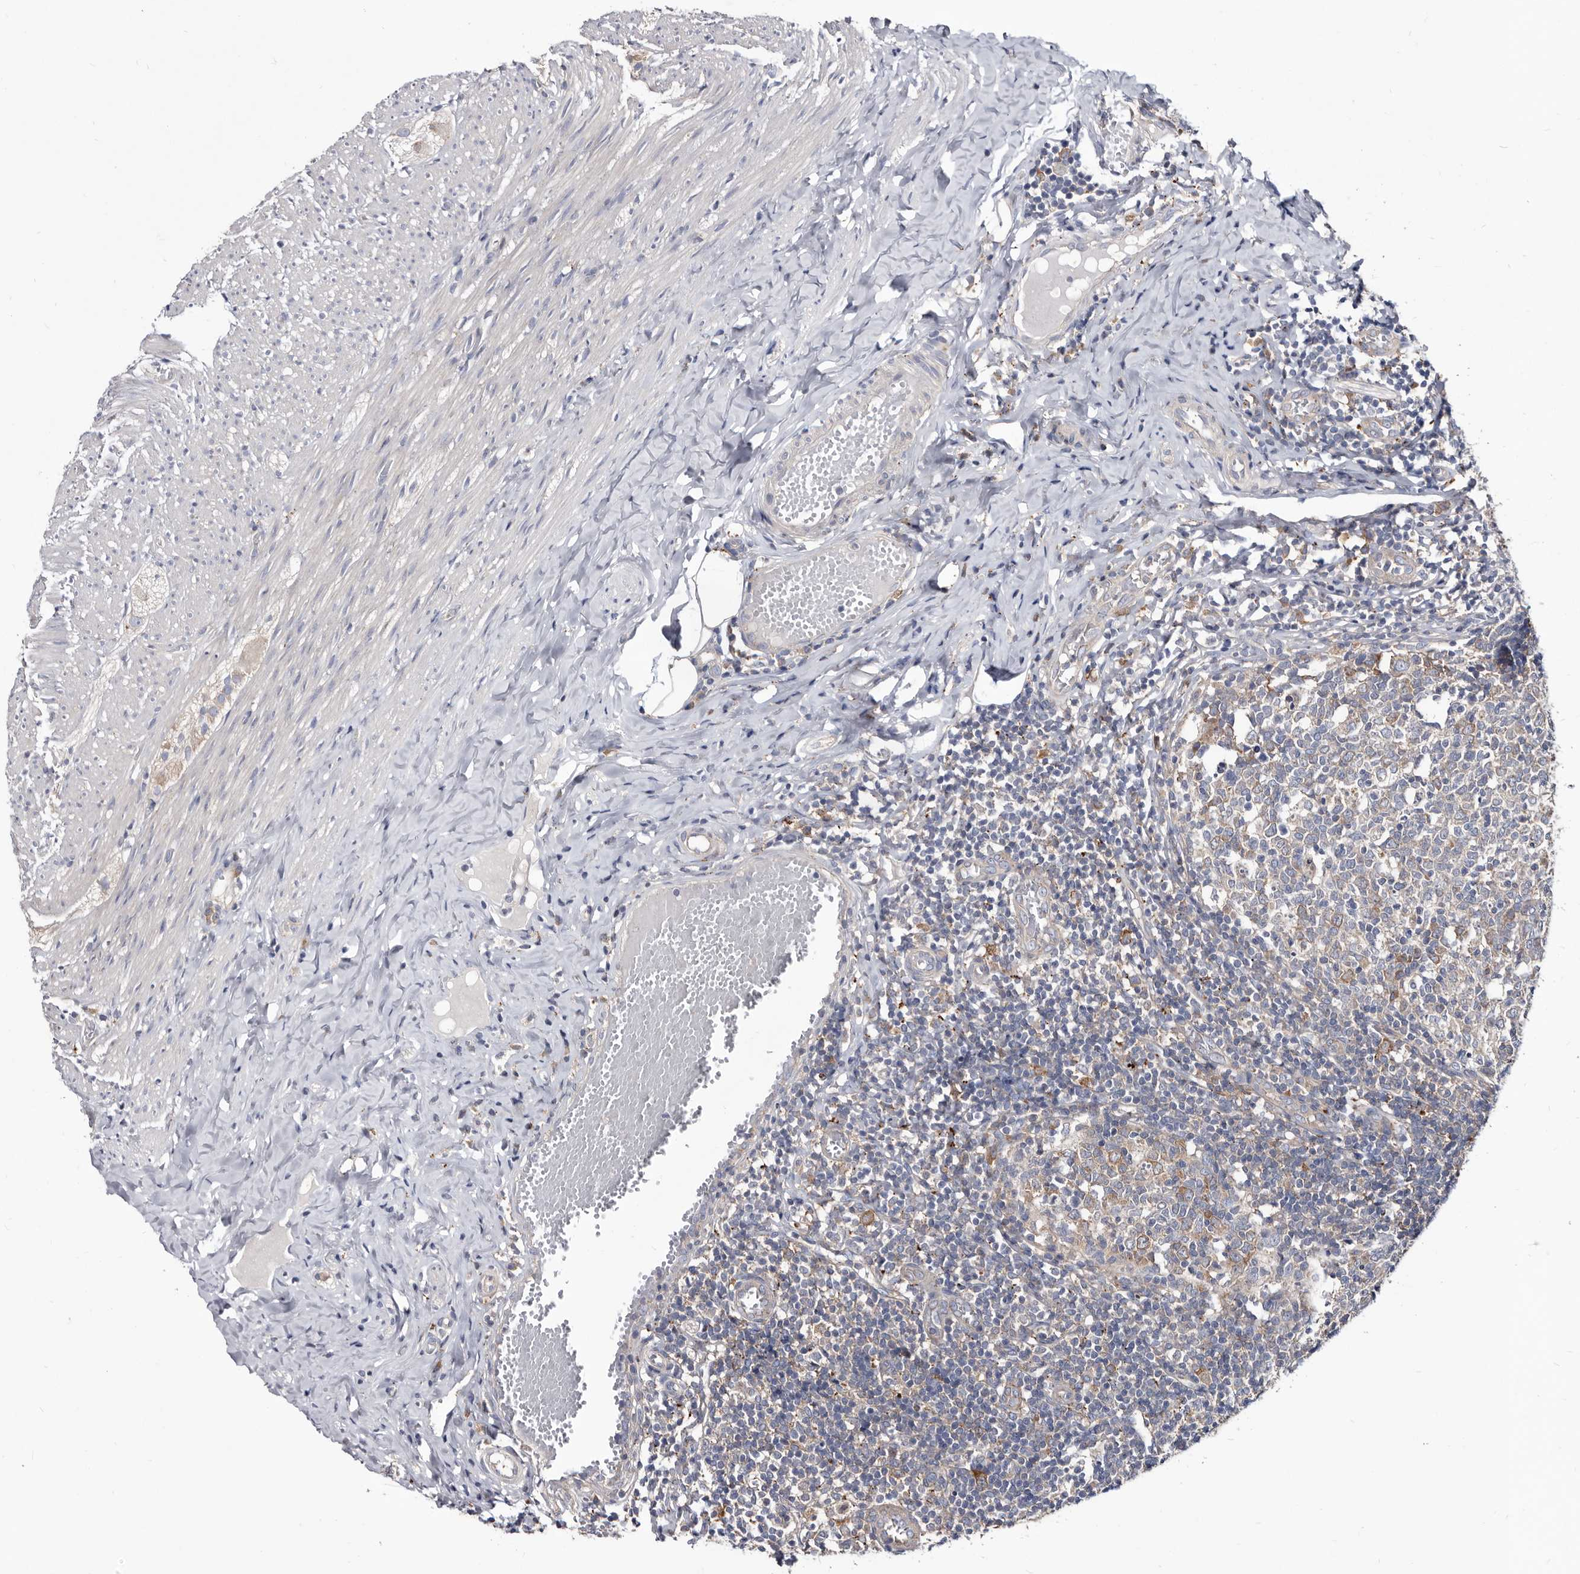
{"staining": {"intensity": "weak", "quantity": "25%-75%", "location": "cytoplasmic/membranous"}, "tissue": "appendix", "cell_type": "Glandular cells", "image_type": "normal", "snomed": [{"axis": "morphology", "description": "Normal tissue, NOS"}, {"axis": "topography", "description": "Appendix"}], "caption": "Immunohistochemical staining of normal human appendix demonstrates 25%-75% levels of weak cytoplasmic/membranous protein positivity in approximately 25%-75% of glandular cells. The staining is performed using DAB brown chromogen to label protein expression. The nuclei are counter-stained blue using hematoxylin.", "gene": "ABCF2", "patient": {"sex": "male", "age": 8}}